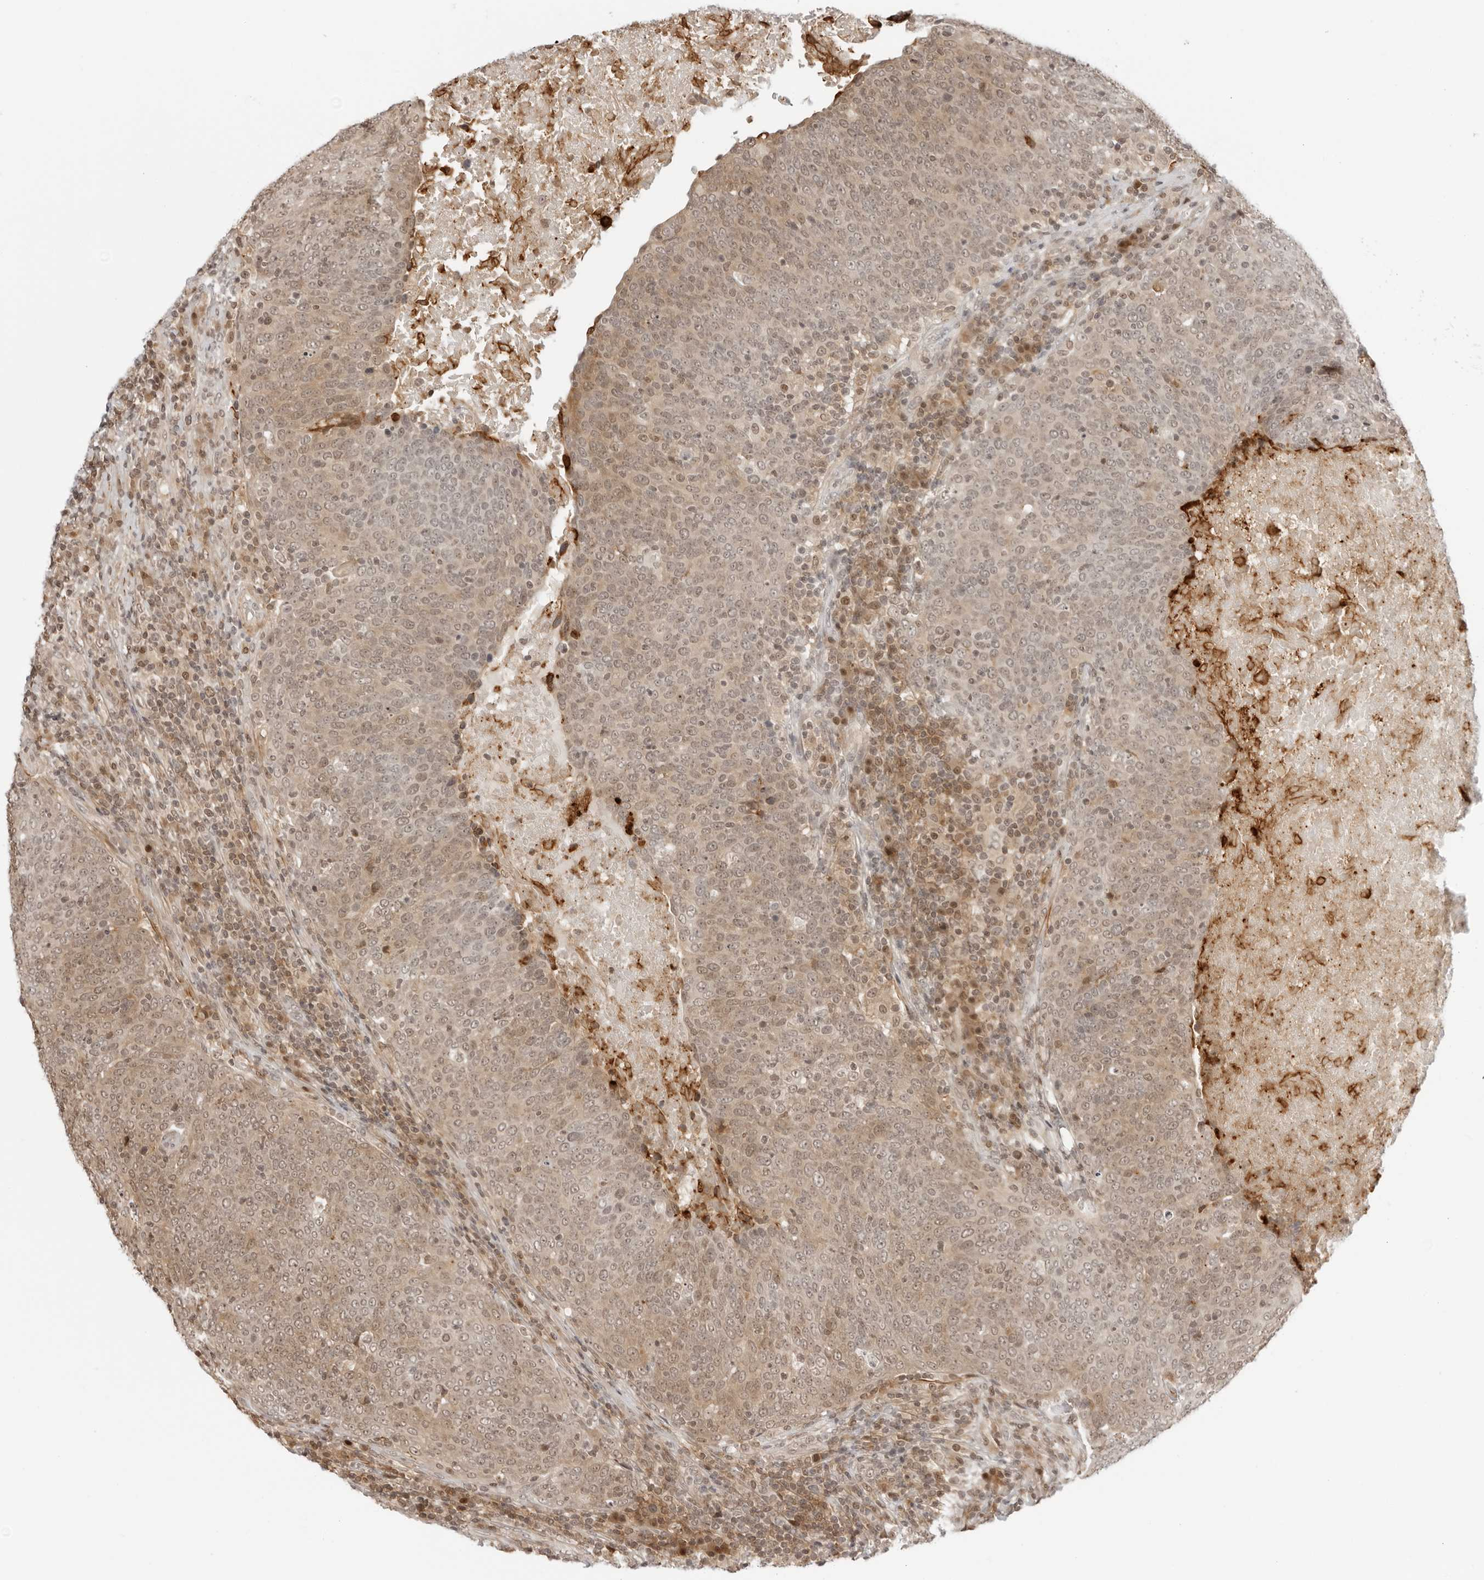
{"staining": {"intensity": "weak", "quantity": ">75%", "location": "cytoplasmic/membranous,nuclear"}, "tissue": "head and neck cancer", "cell_type": "Tumor cells", "image_type": "cancer", "snomed": [{"axis": "morphology", "description": "Squamous cell carcinoma, NOS"}, {"axis": "morphology", "description": "Squamous cell carcinoma, metastatic, NOS"}, {"axis": "topography", "description": "Lymph node"}, {"axis": "topography", "description": "Head-Neck"}], "caption": "This histopathology image displays immunohistochemistry staining of metastatic squamous cell carcinoma (head and neck), with low weak cytoplasmic/membranous and nuclear expression in approximately >75% of tumor cells.", "gene": "RNF146", "patient": {"sex": "male", "age": 62}}